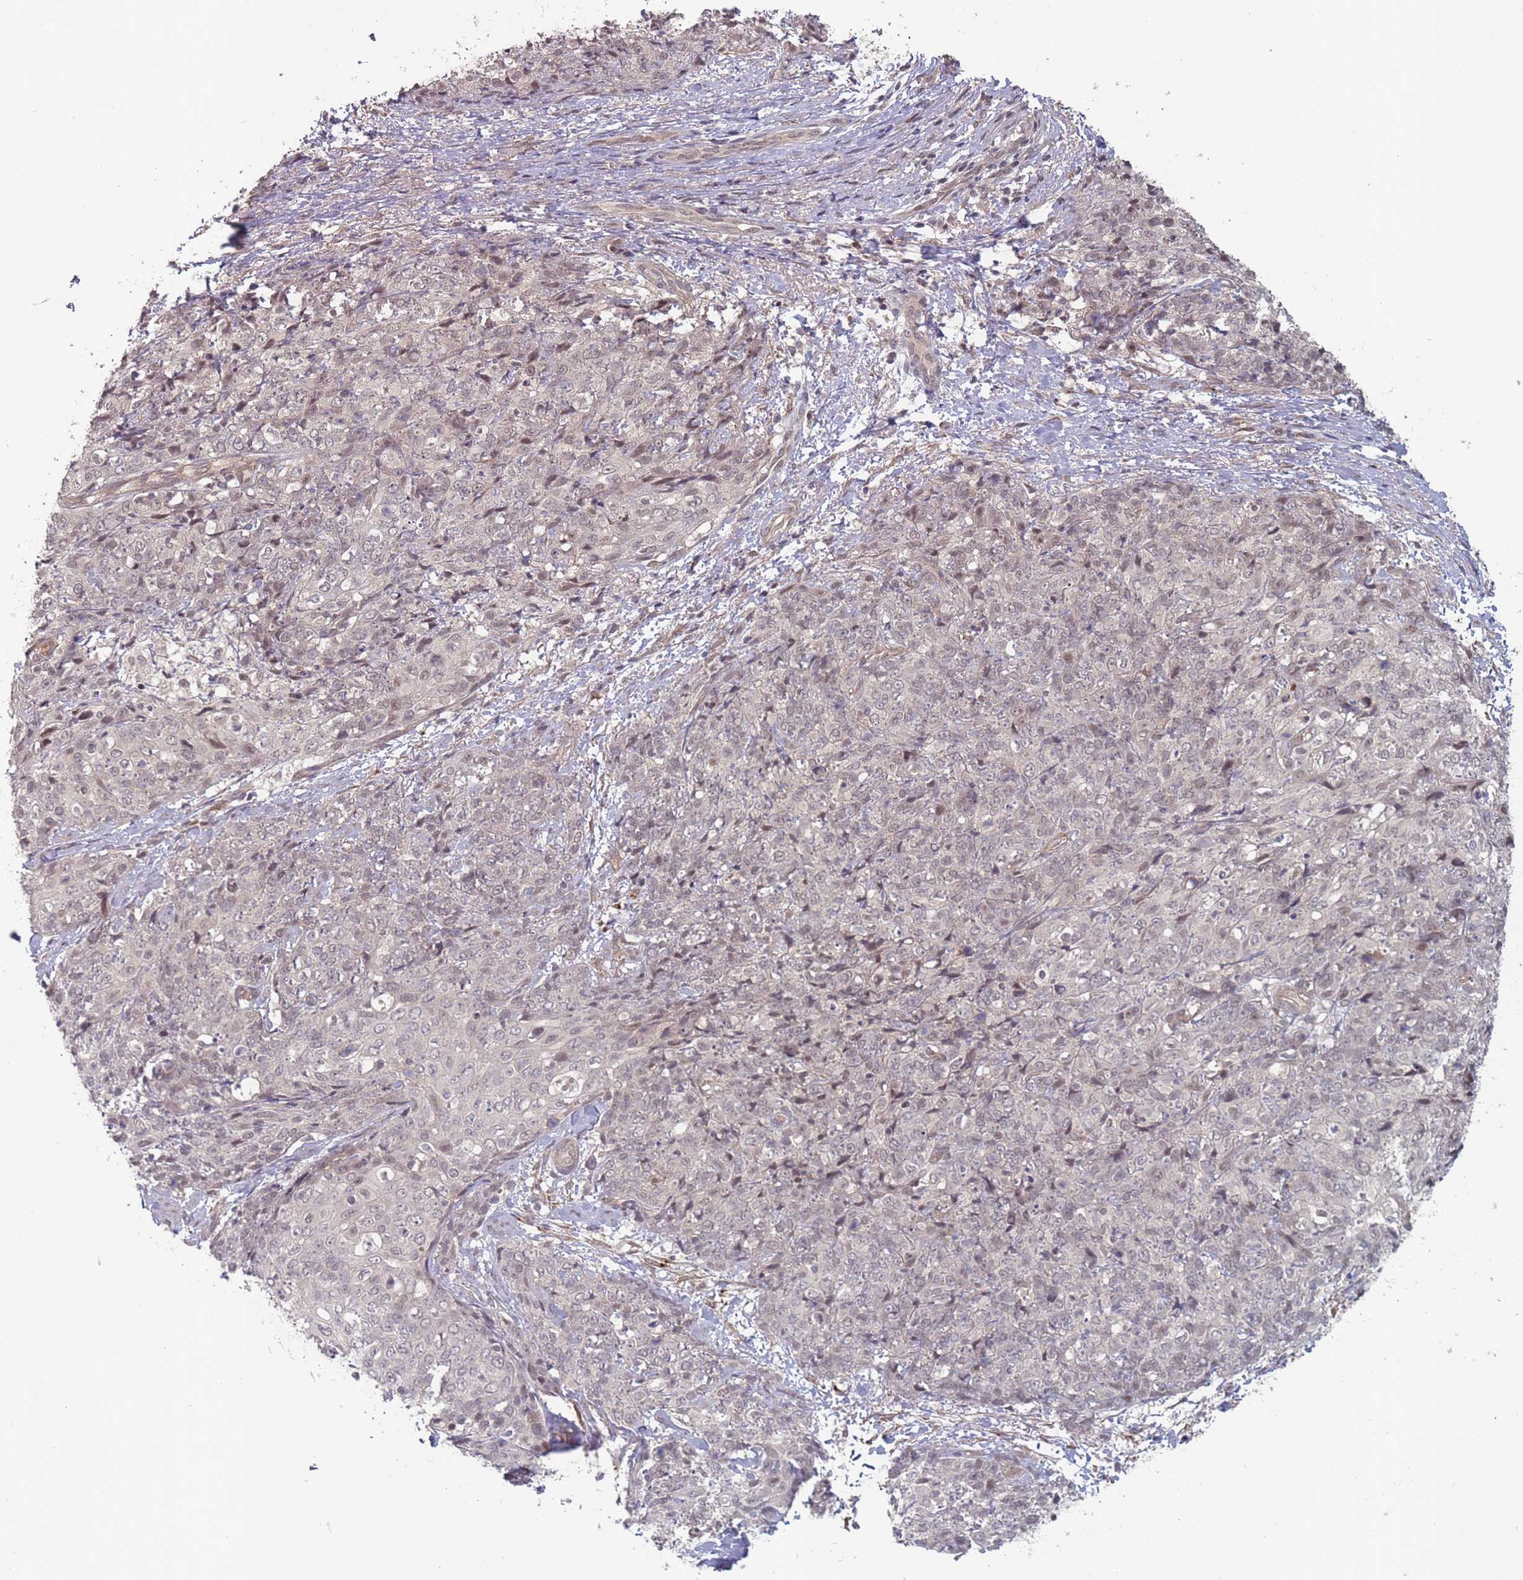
{"staining": {"intensity": "weak", "quantity": "25%-75%", "location": "nuclear"}, "tissue": "skin cancer", "cell_type": "Tumor cells", "image_type": "cancer", "snomed": [{"axis": "morphology", "description": "Squamous cell carcinoma, NOS"}, {"axis": "topography", "description": "Skin"}, {"axis": "topography", "description": "Vulva"}], "caption": "IHC (DAB) staining of skin cancer (squamous cell carcinoma) exhibits weak nuclear protein expression in about 25%-75% of tumor cells.", "gene": "CNTRL", "patient": {"sex": "female", "age": 85}}